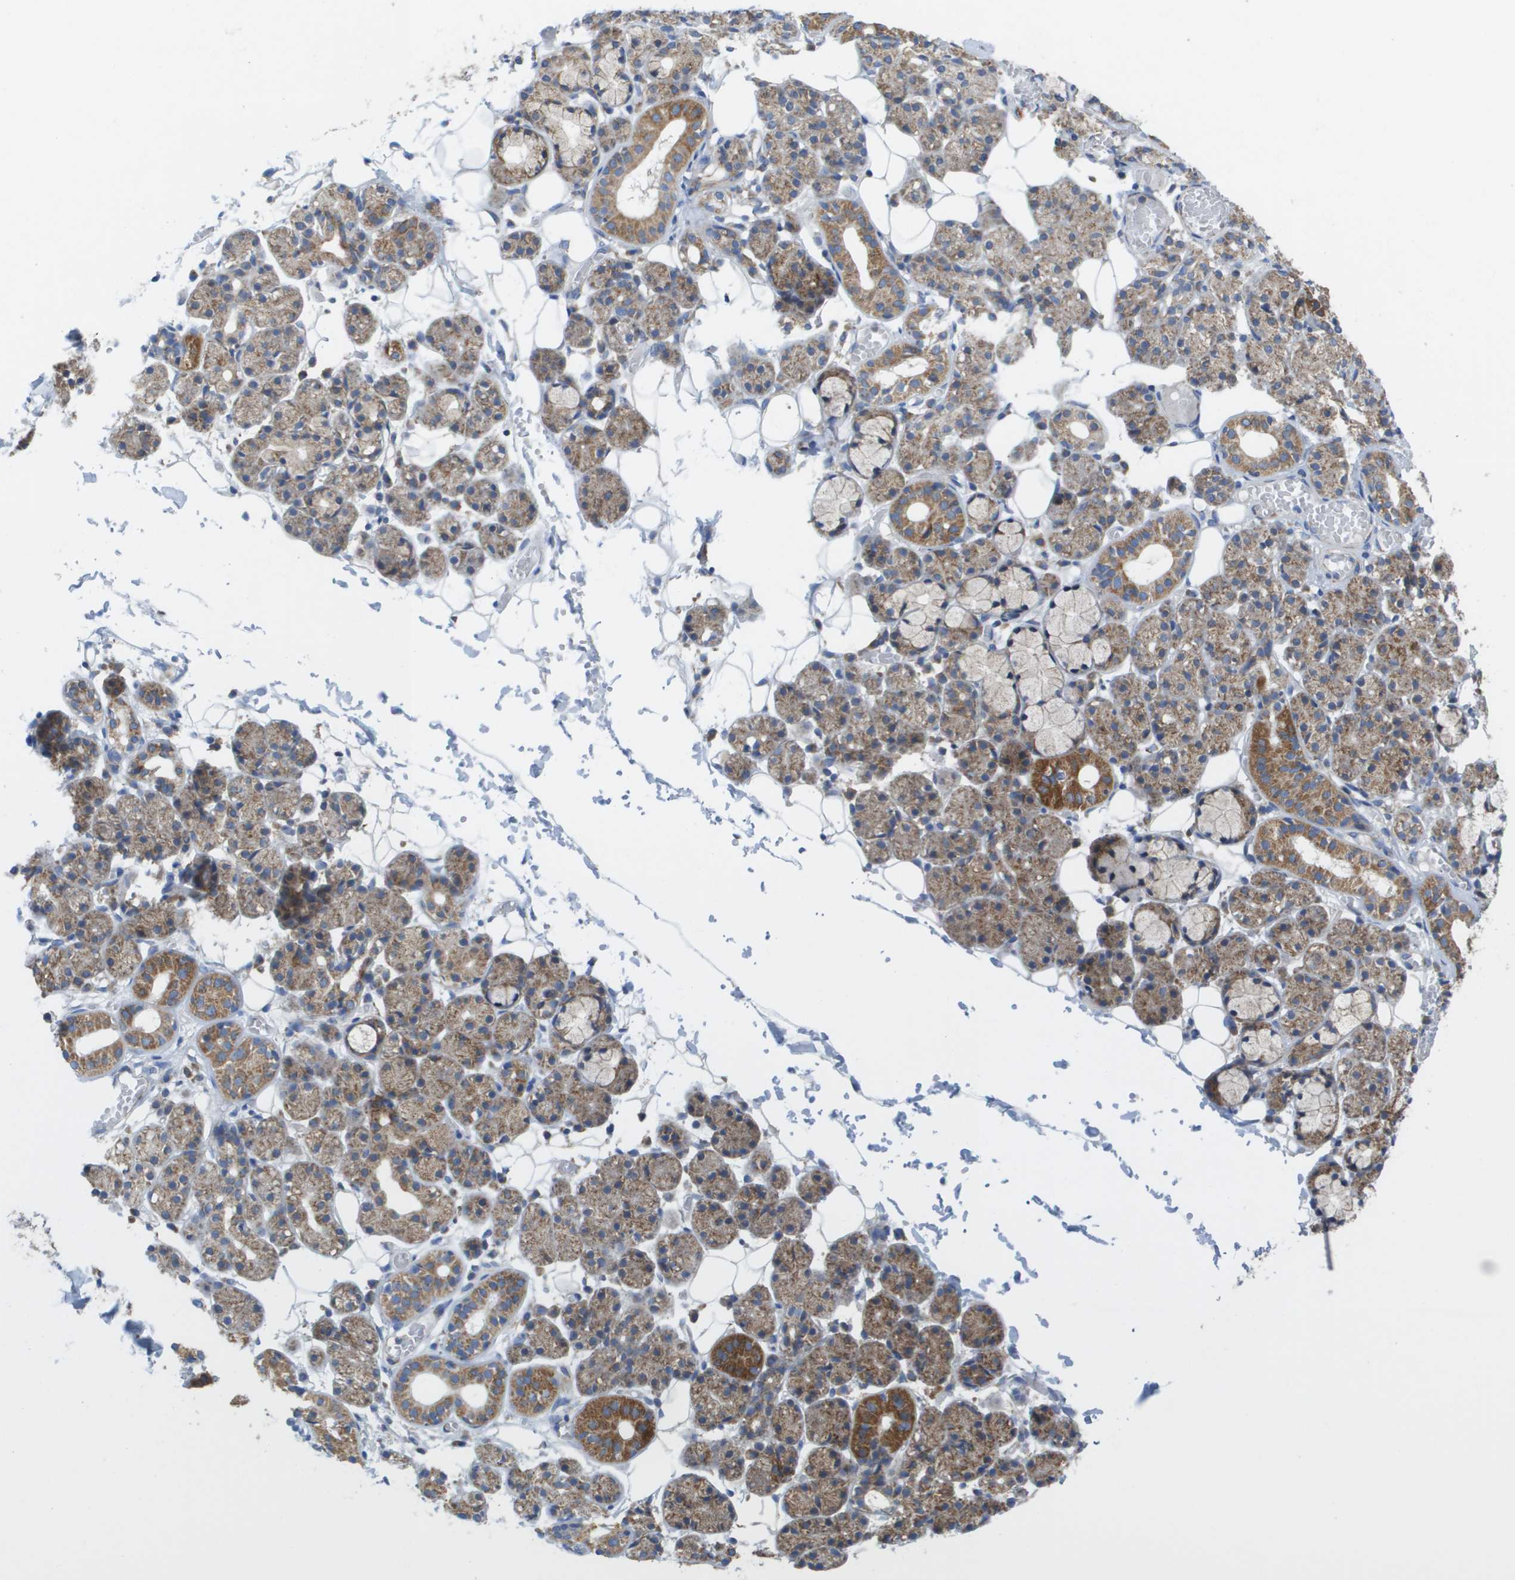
{"staining": {"intensity": "moderate", "quantity": "25%-75%", "location": "cytoplasmic/membranous"}, "tissue": "salivary gland", "cell_type": "Glandular cells", "image_type": "normal", "snomed": [{"axis": "morphology", "description": "Normal tissue, NOS"}, {"axis": "topography", "description": "Salivary gland"}], "caption": "IHC (DAB (3,3'-diaminobenzidine)) staining of unremarkable human salivary gland demonstrates moderate cytoplasmic/membranous protein expression in about 25%-75% of glandular cells.", "gene": "FIS1", "patient": {"sex": "male", "age": 63}}